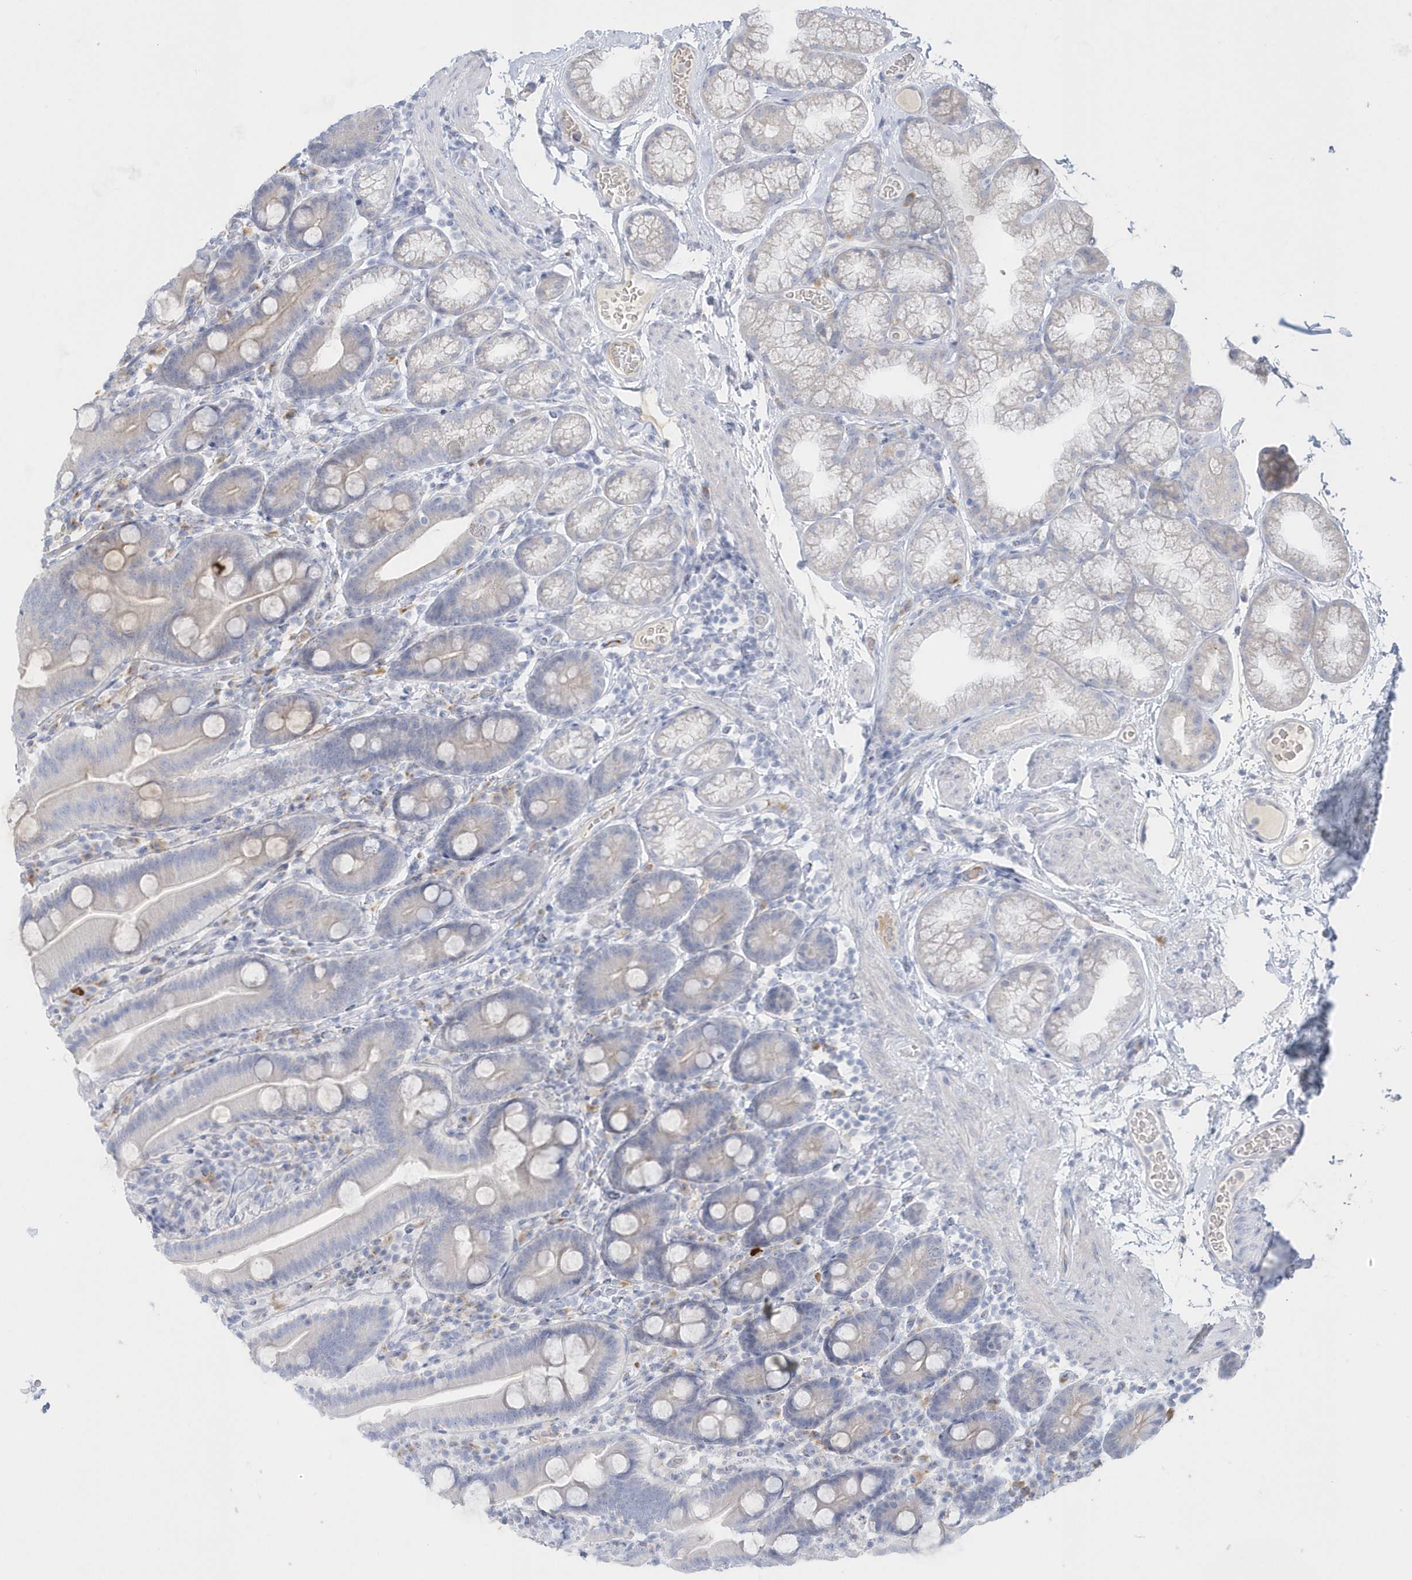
{"staining": {"intensity": "negative", "quantity": "none", "location": "none"}, "tissue": "duodenum", "cell_type": "Glandular cells", "image_type": "normal", "snomed": [{"axis": "morphology", "description": "Normal tissue, NOS"}, {"axis": "topography", "description": "Duodenum"}], "caption": "Photomicrograph shows no significant protein positivity in glandular cells of unremarkable duodenum.", "gene": "SEMA3D", "patient": {"sex": "male", "age": 55}}